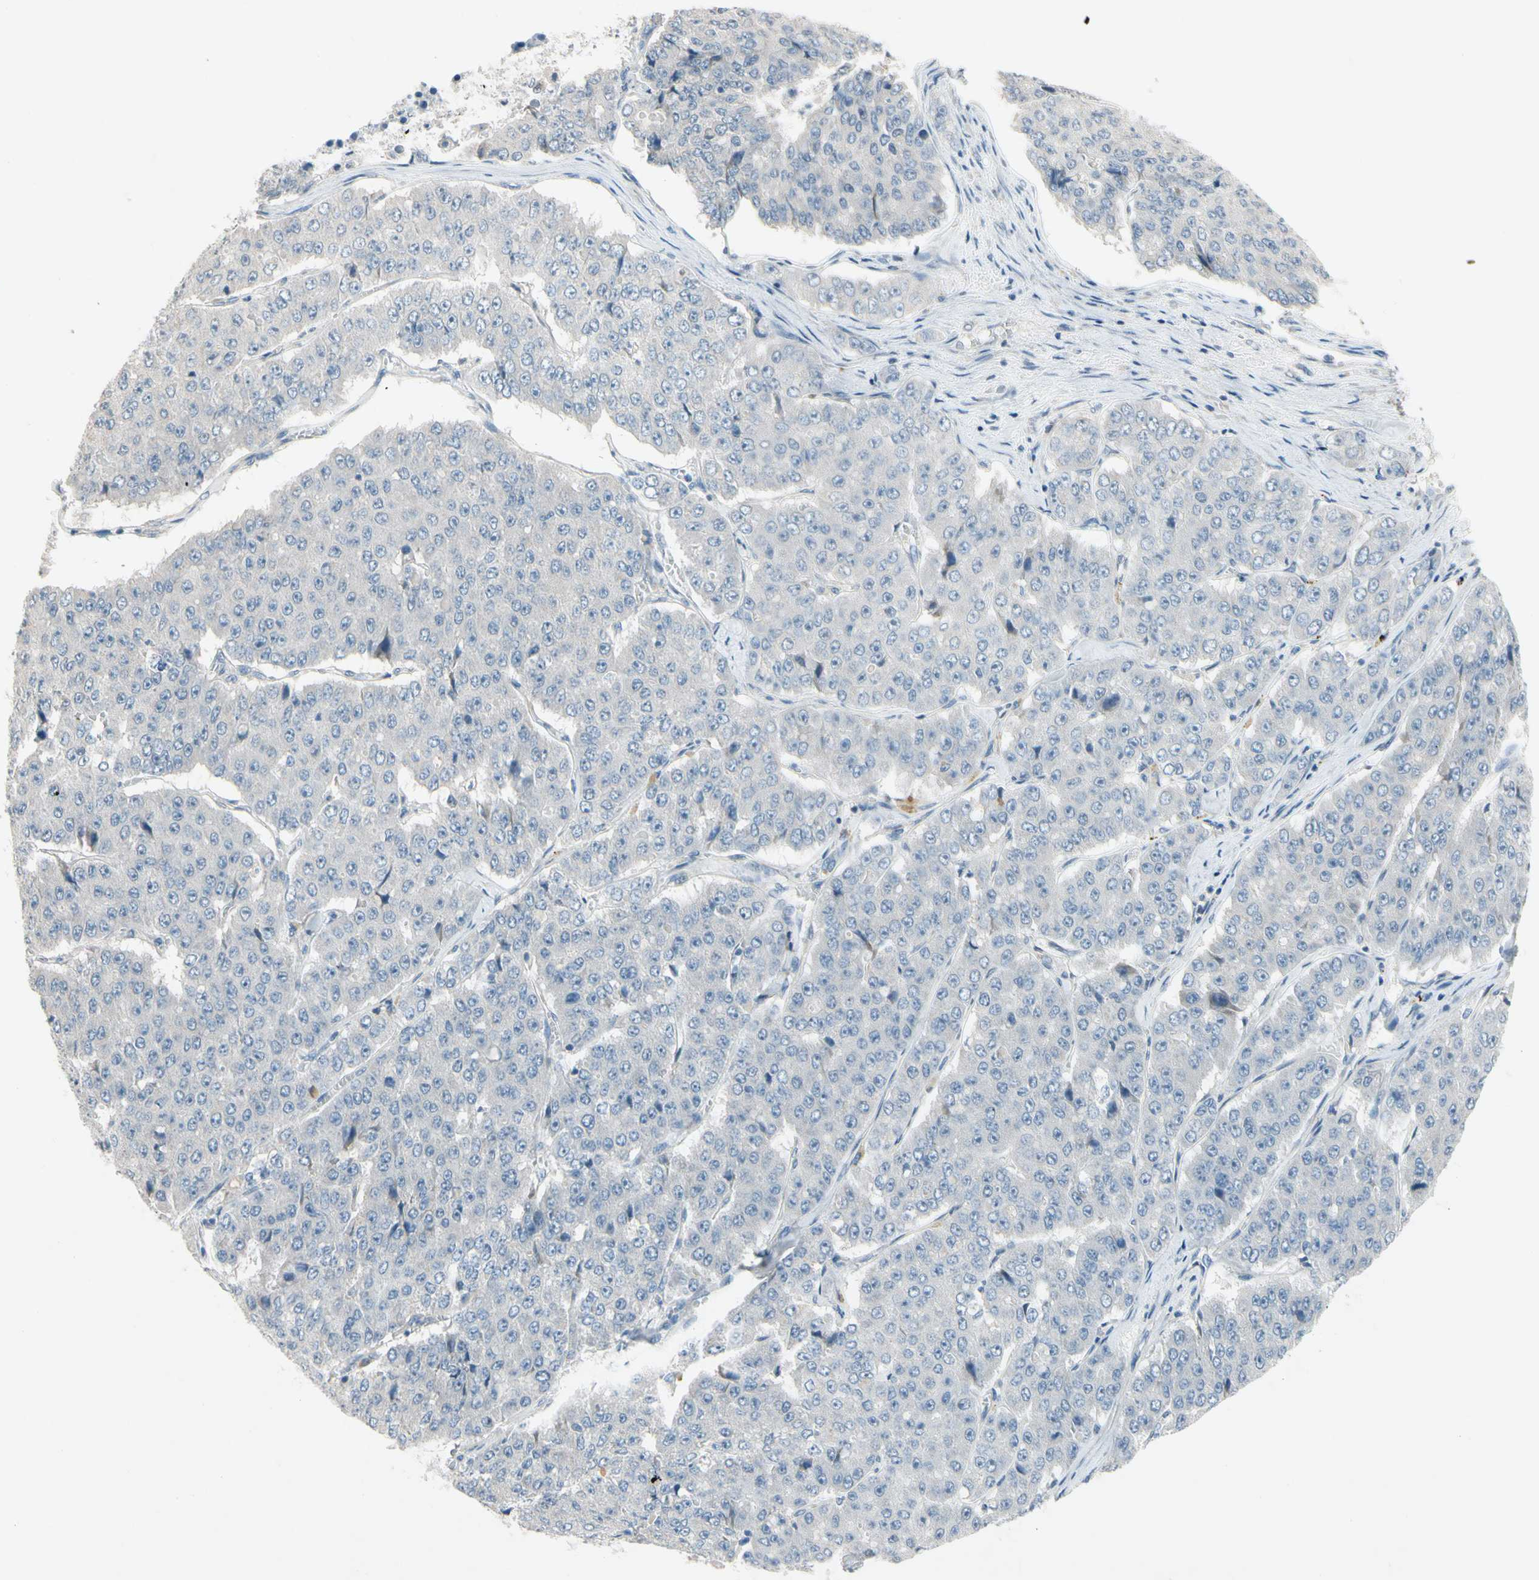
{"staining": {"intensity": "negative", "quantity": "none", "location": "none"}, "tissue": "pancreatic cancer", "cell_type": "Tumor cells", "image_type": "cancer", "snomed": [{"axis": "morphology", "description": "Adenocarcinoma, NOS"}, {"axis": "topography", "description": "Pancreas"}], "caption": "High power microscopy histopathology image of an immunohistochemistry image of pancreatic cancer (adenocarcinoma), revealing no significant staining in tumor cells. (Immunohistochemistry (ihc), brightfield microscopy, high magnification).", "gene": "PIP5K1B", "patient": {"sex": "male", "age": 50}}